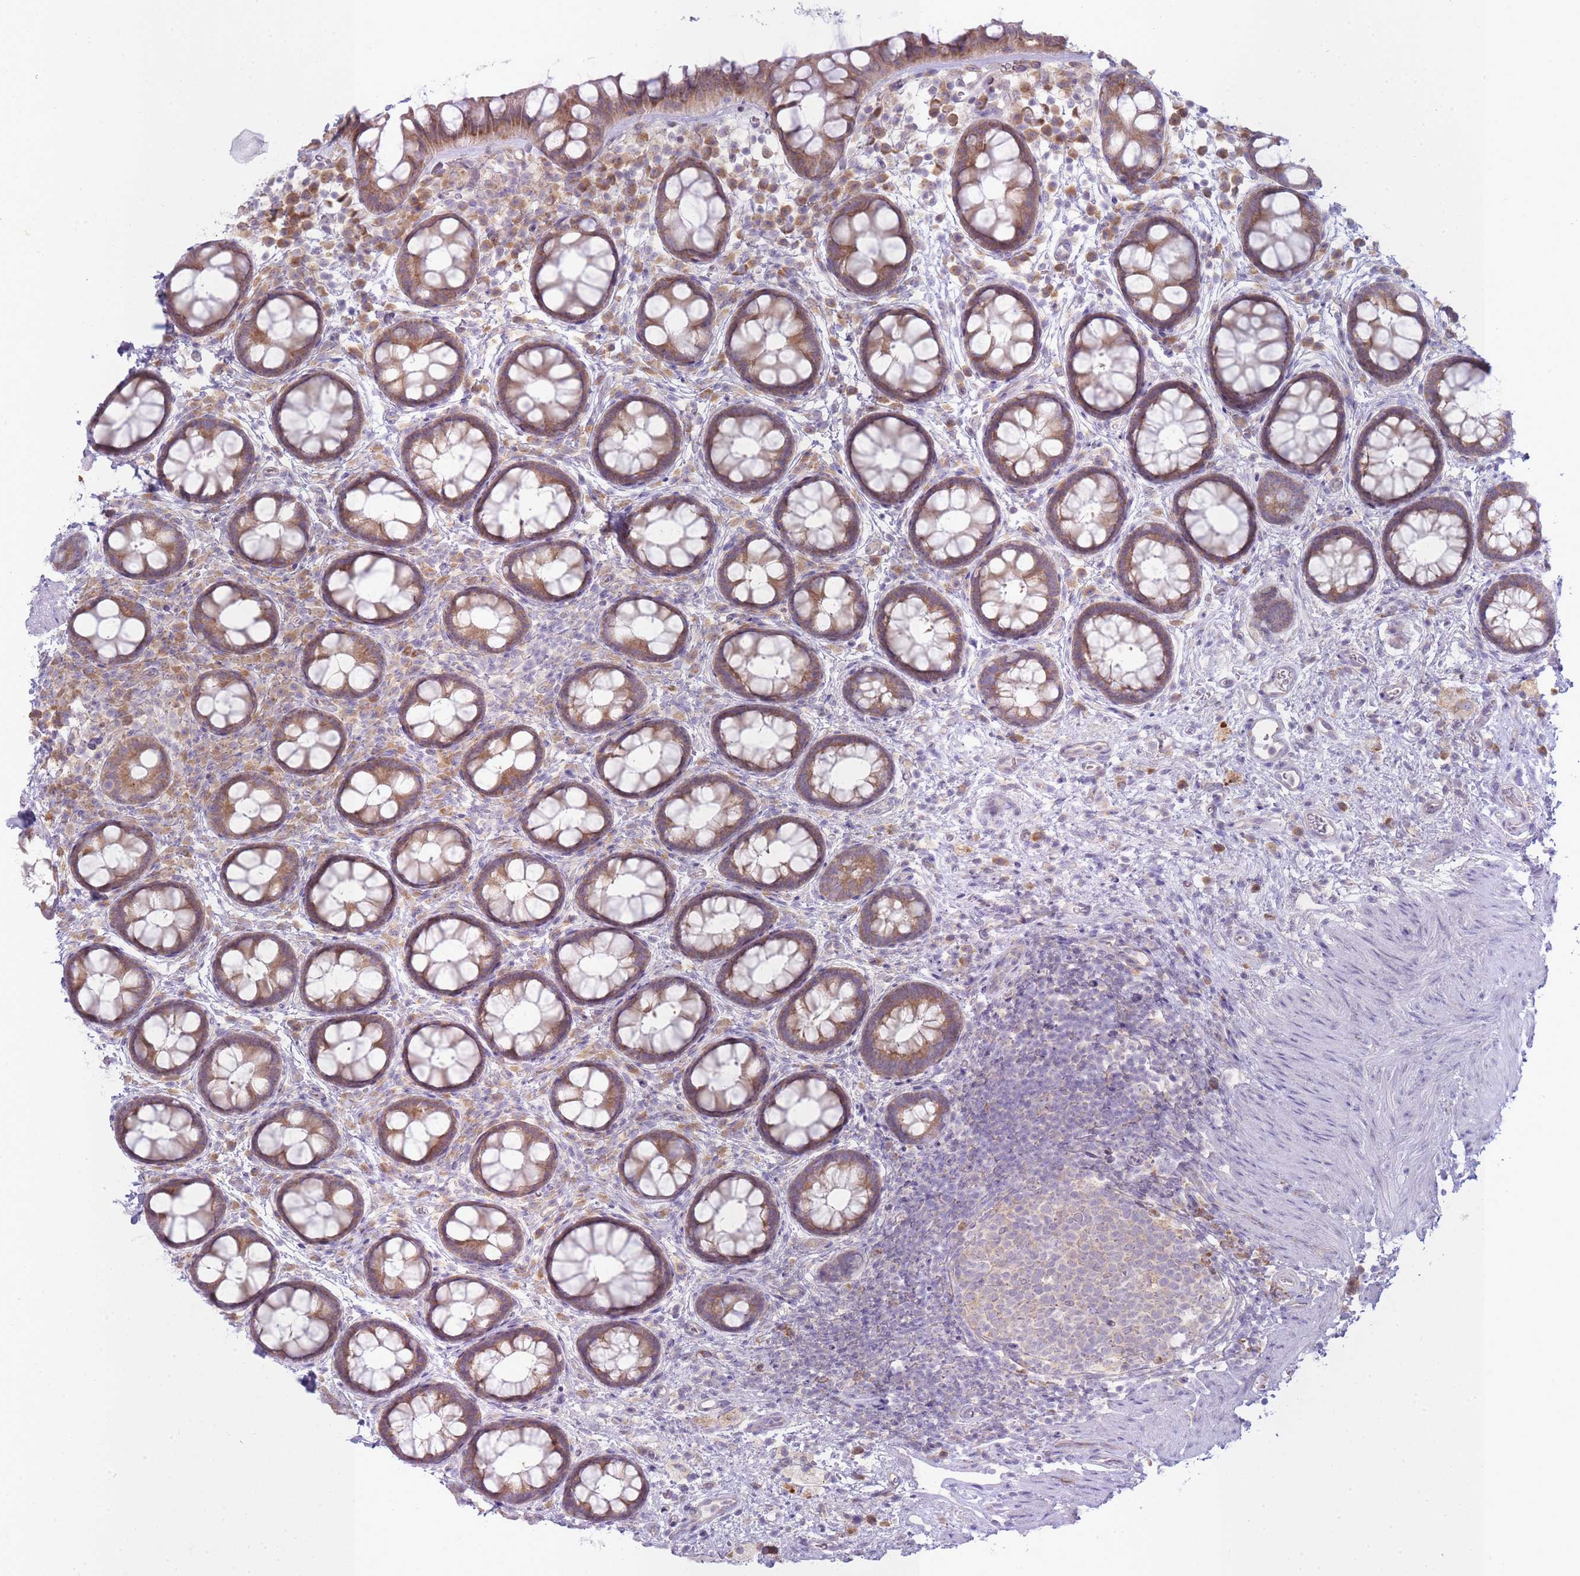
{"staining": {"intensity": "moderate", "quantity": ">75%", "location": "cytoplasmic/membranous"}, "tissue": "rectum", "cell_type": "Glandular cells", "image_type": "normal", "snomed": [{"axis": "morphology", "description": "Normal tissue, NOS"}, {"axis": "topography", "description": "Rectum"}, {"axis": "topography", "description": "Peripheral nerve tissue"}], "caption": "Brown immunohistochemical staining in unremarkable human rectum exhibits moderate cytoplasmic/membranous positivity in about >75% of glandular cells. (IHC, brightfield microscopy, high magnification).", "gene": "OR5L1", "patient": {"sex": "female", "age": 69}}